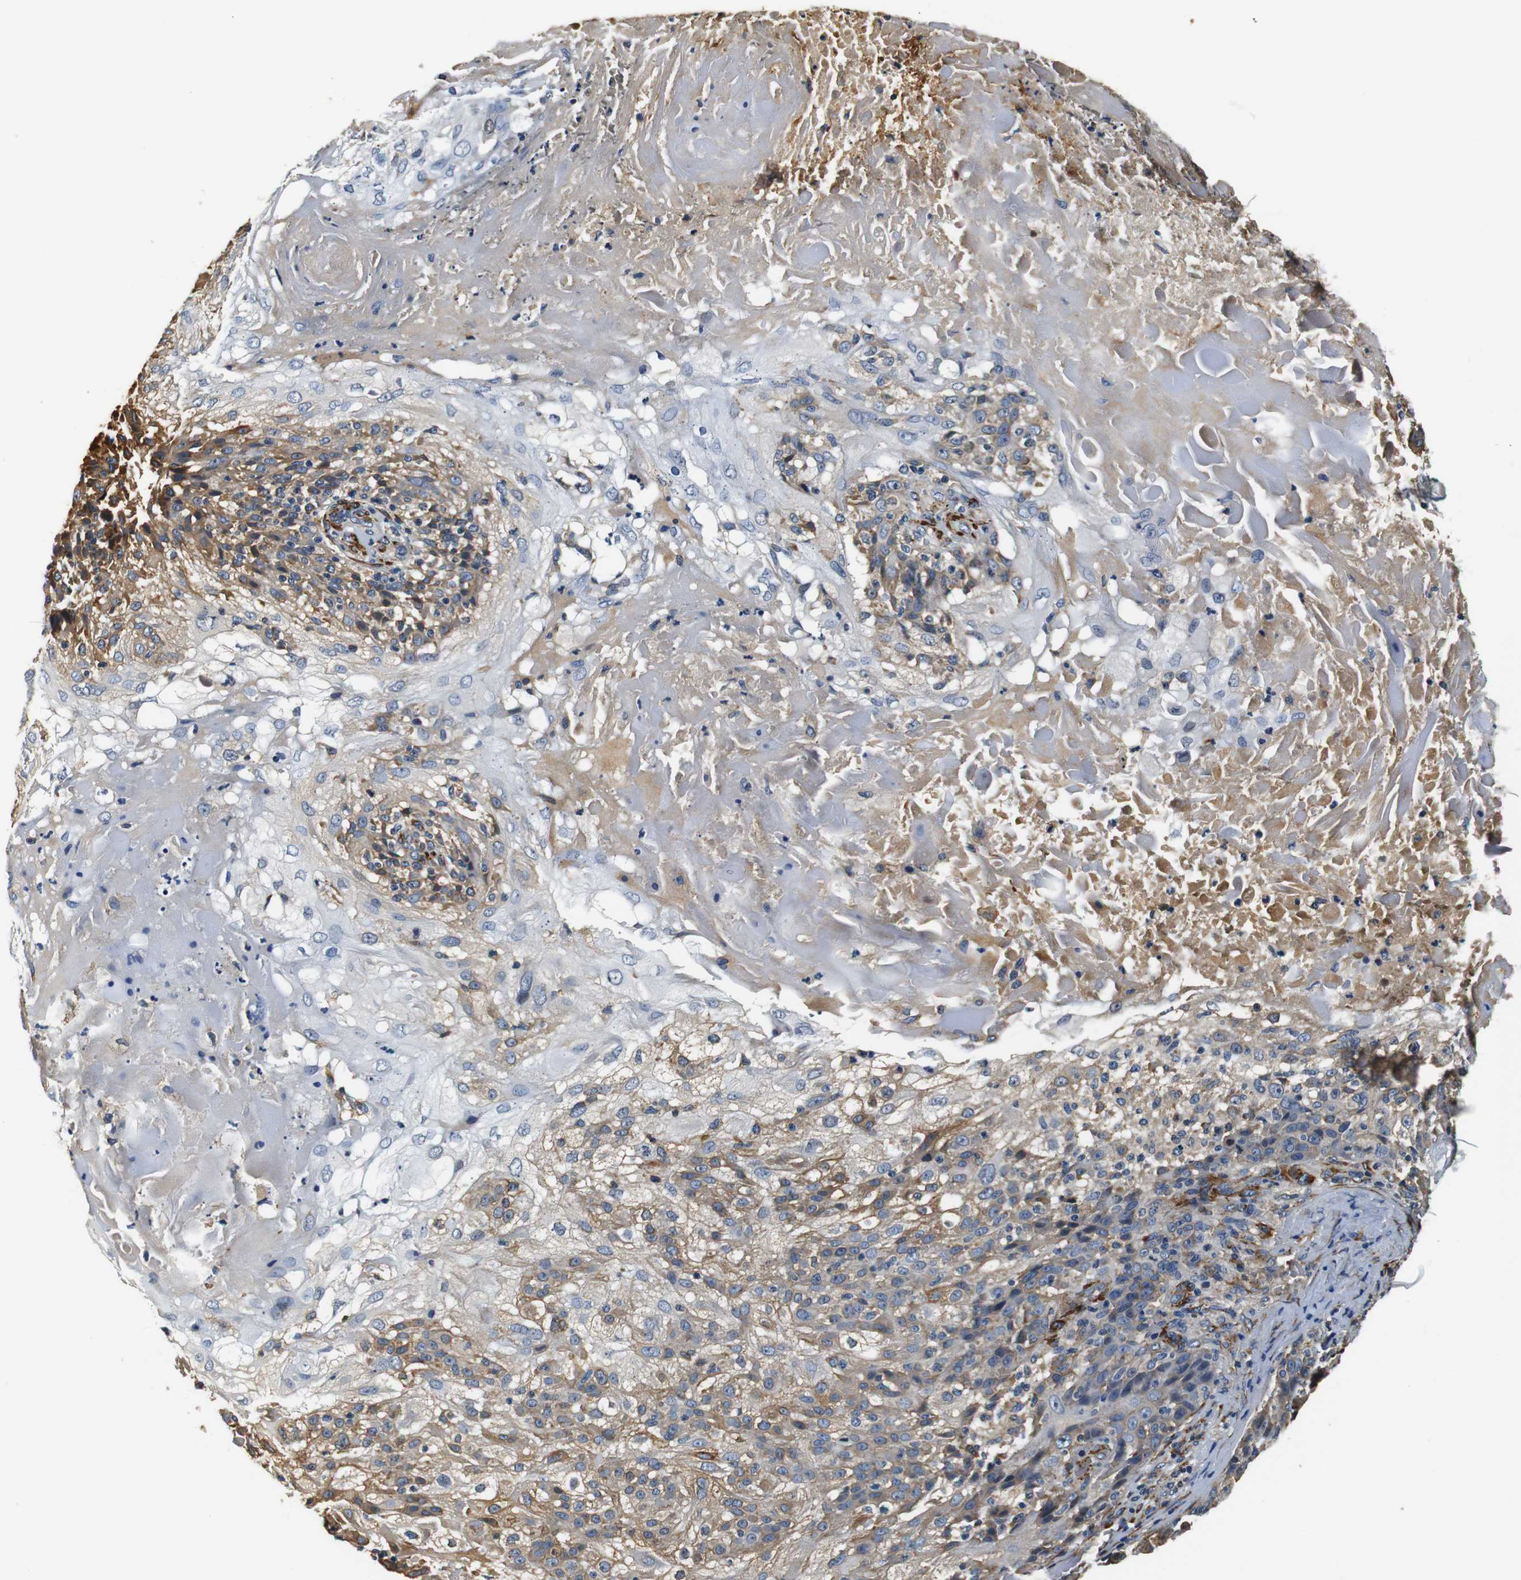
{"staining": {"intensity": "weak", "quantity": "25%-75%", "location": "cytoplasmic/membranous"}, "tissue": "skin cancer", "cell_type": "Tumor cells", "image_type": "cancer", "snomed": [{"axis": "morphology", "description": "Normal tissue, NOS"}, {"axis": "morphology", "description": "Squamous cell carcinoma, NOS"}, {"axis": "topography", "description": "Skin"}], "caption": "Skin cancer (squamous cell carcinoma) stained with immunohistochemistry (IHC) demonstrates weak cytoplasmic/membranous staining in about 25%-75% of tumor cells.", "gene": "COL1A1", "patient": {"sex": "female", "age": 83}}